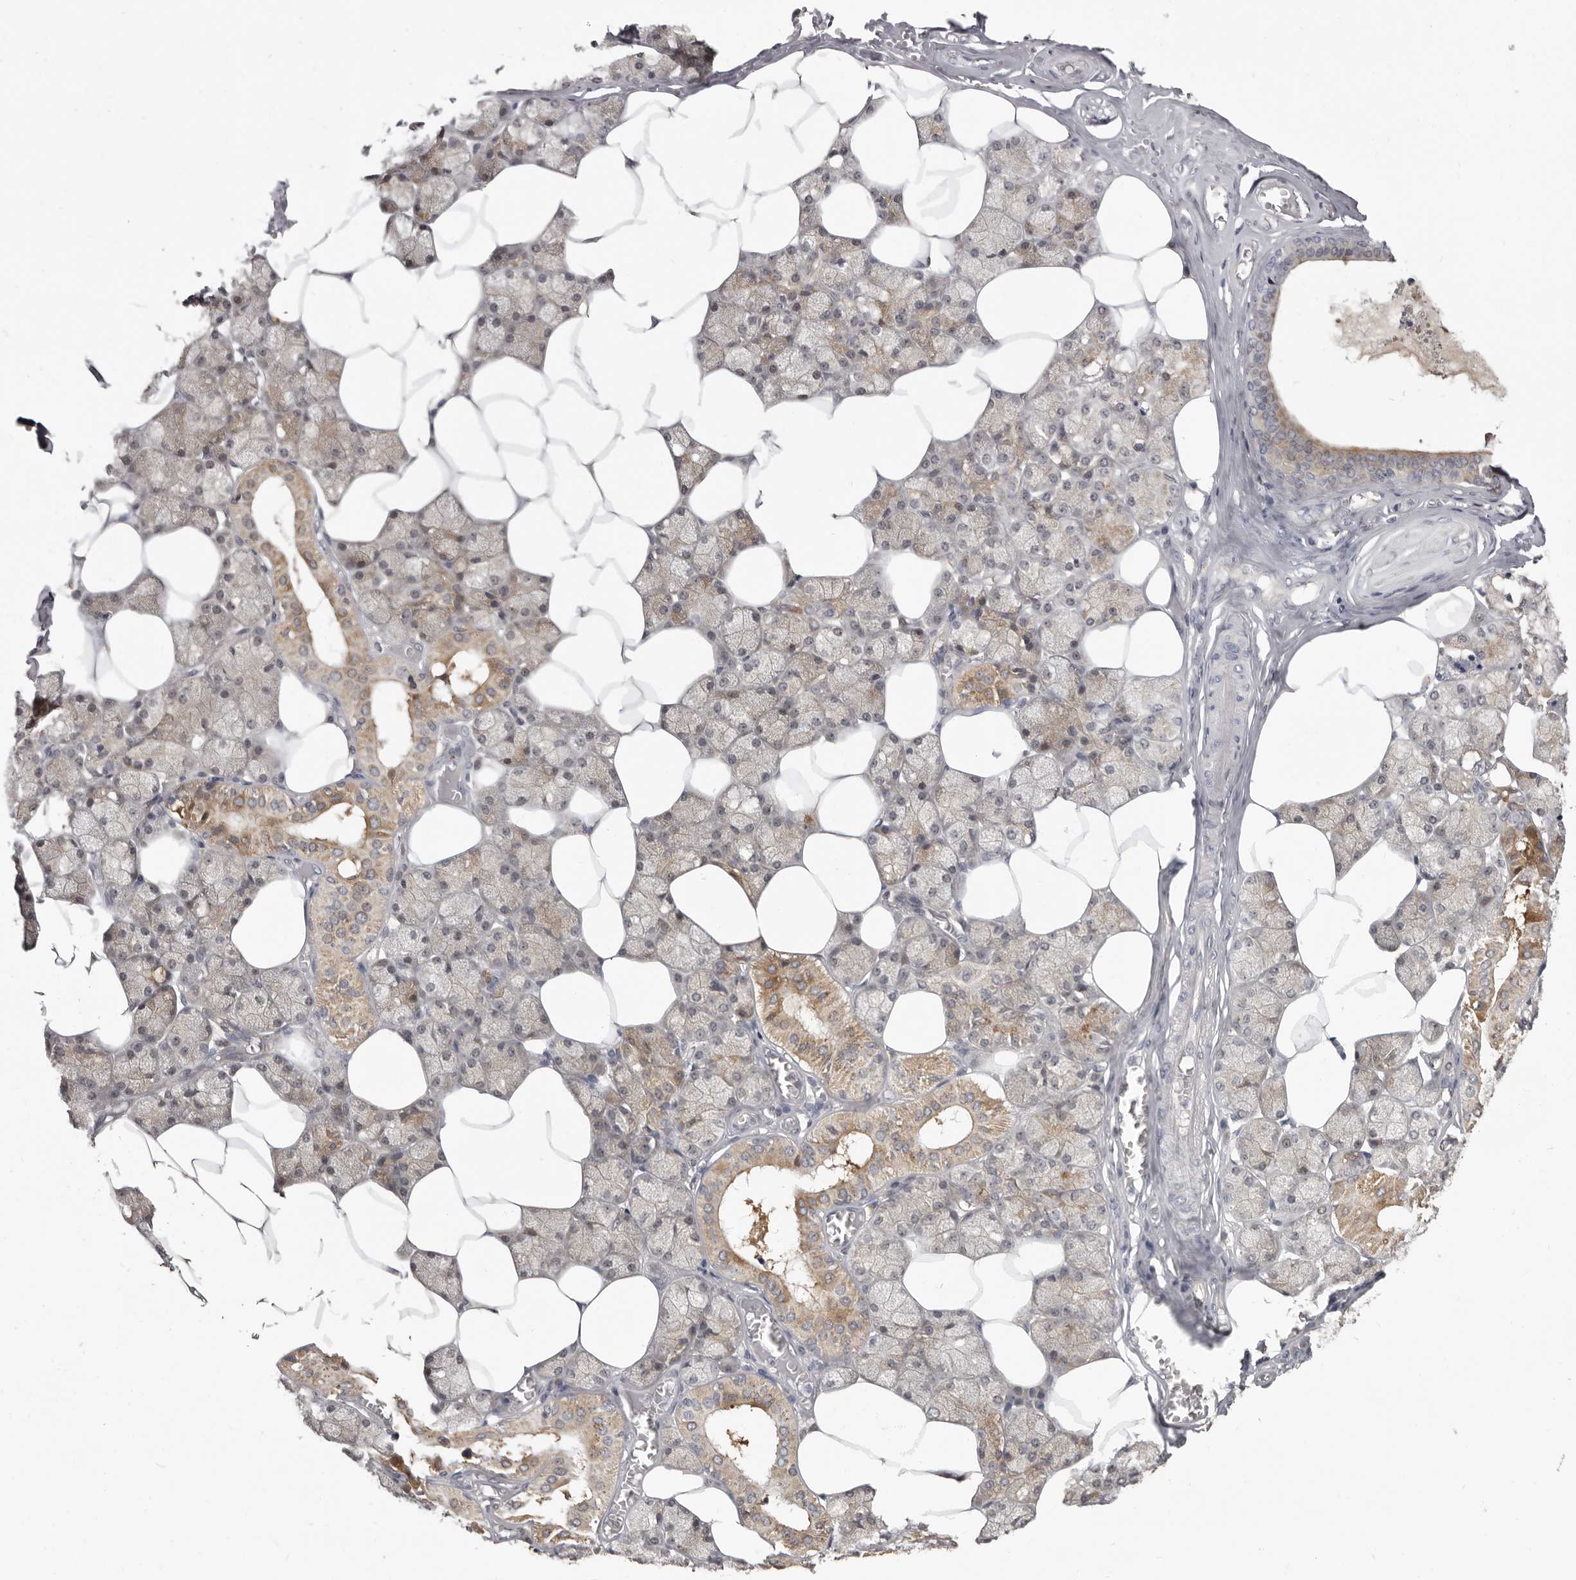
{"staining": {"intensity": "moderate", "quantity": "25%-75%", "location": "cytoplasmic/membranous"}, "tissue": "salivary gland", "cell_type": "Glandular cells", "image_type": "normal", "snomed": [{"axis": "morphology", "description": "Normal tissue, NOS"}, {"axis": "topography", "description": "Salivary gland"}], "caption": "This histopathology image displays IHC staining of normal human salivary gland, with medium moderate cytoplasmic/membranous positivity in about 25%-75% of glandular cells.", "gene": "BAD", "patient": {"sex": "male", "age": 62}}